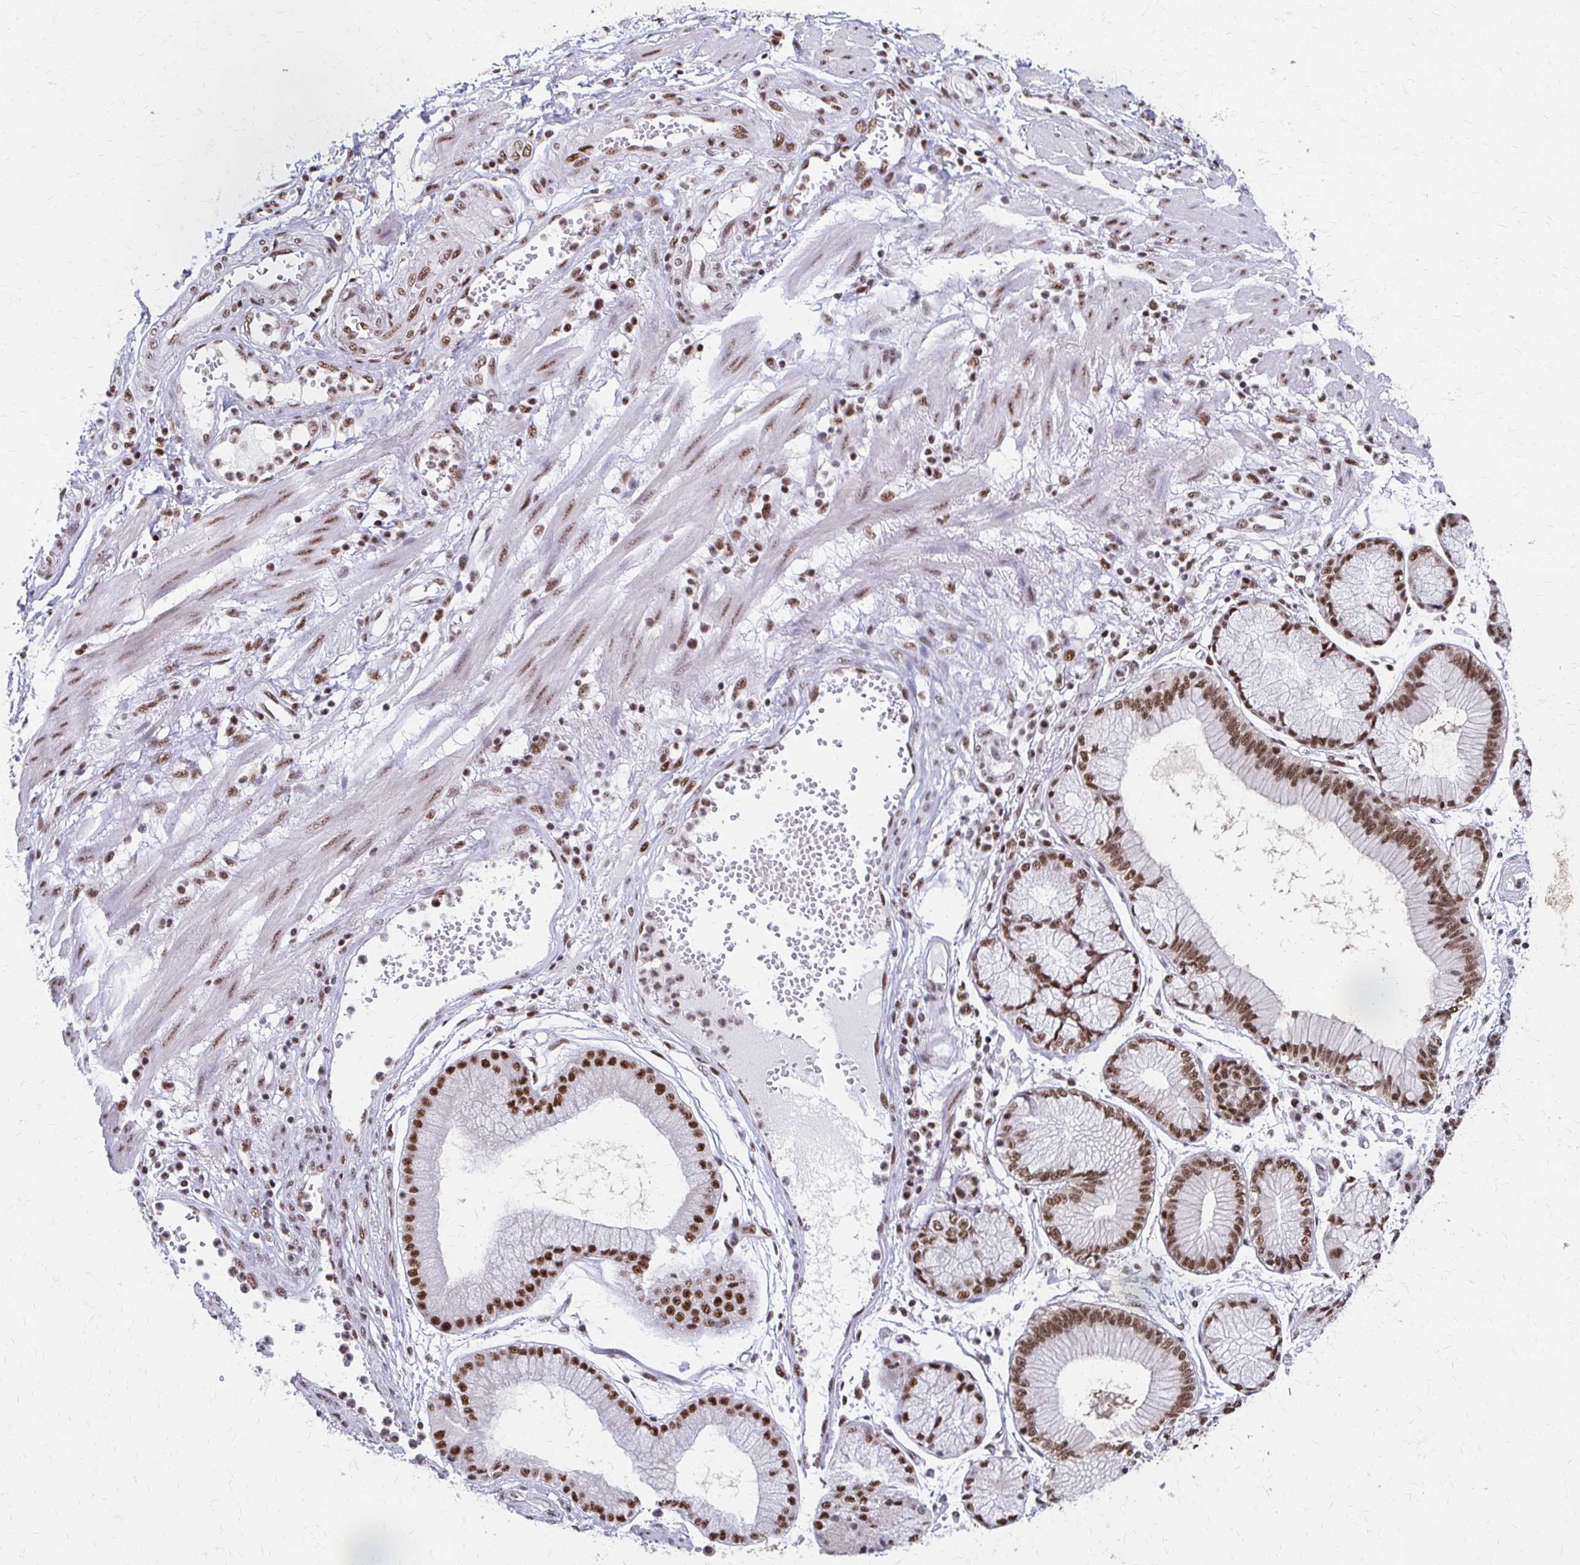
{"staining": {"intensity": "moderate", "quantity": ">75%", "location": "nuclear"}, "tissue": "stomach cancer", "cell_type": "Tumor cells", "image_type": "cancer", "snomed": [{"axis": "morphology", "description": "Adenocarcinoma, NOS"}, {"axis": "topography", "description": "Stomach, upper"}], "caption": "Human stomach adenocarcinoma stained for a protein (brown) demonstrates moderate nuclear positive expression in about >75% of tumor cells.", "gene": "CNKSR3", "patient": {"sex": "male", "age": 69}}